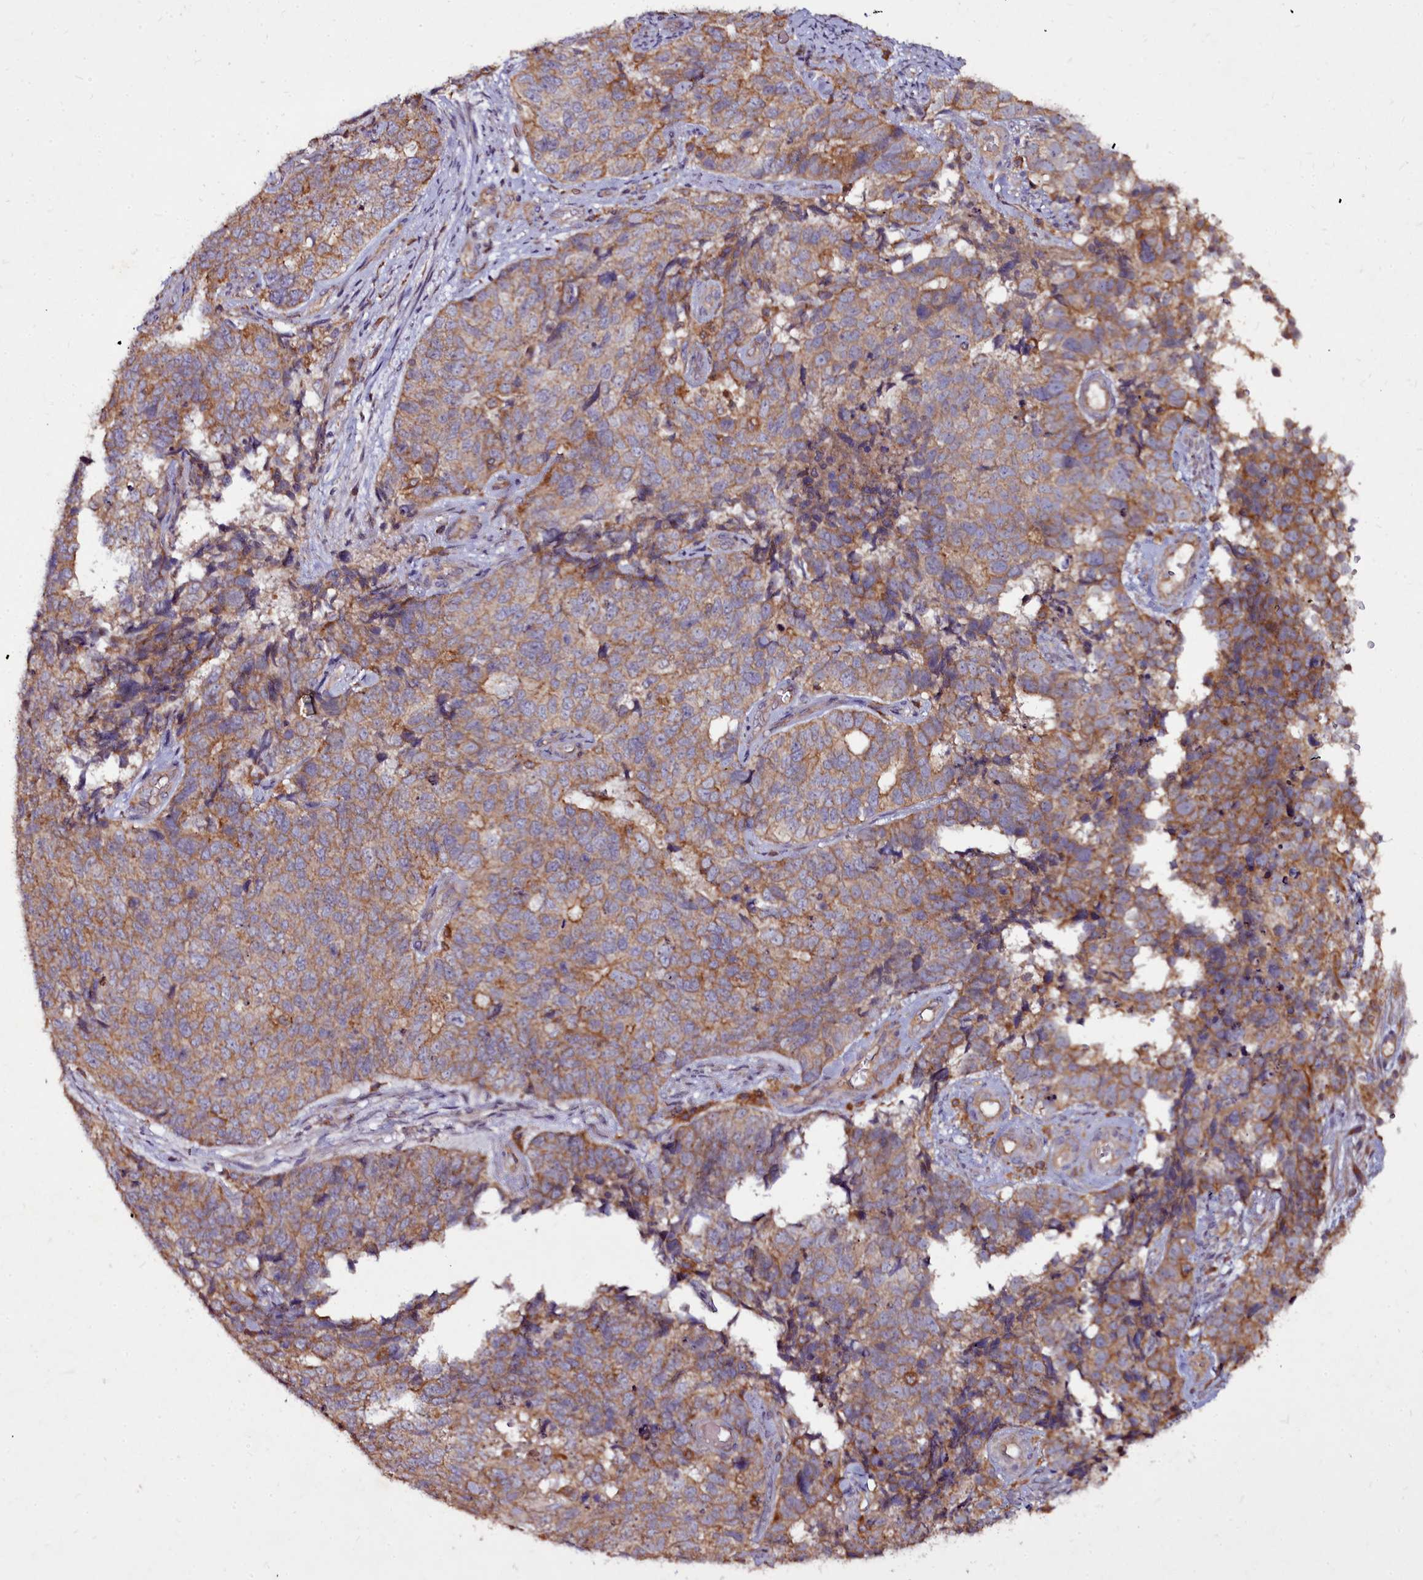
{"staining": {"intensity": "moderate", "quantity": "25%-75%", "location": "cytoplasmic/membranous"}, "tissue": "cervical cancer", "cell_type": "Tumor cells", "image_type": "cancer", "snomed": [{"axis": "morphology", "description": "Squamous cell carcinoma, NOS"}, {"axis": "topography", "description": "Cervix"}], "caption": "A histopathology image showing moderate cytoplasmic/membranous positivity in about 25%-75% of tumor cells in cervical cancer (squamous cell carcinoma), as visualized by brown immunohistochemical staining.", "gene": "NCKAP1L", "patient": {"sex": "female", "age": 63}}